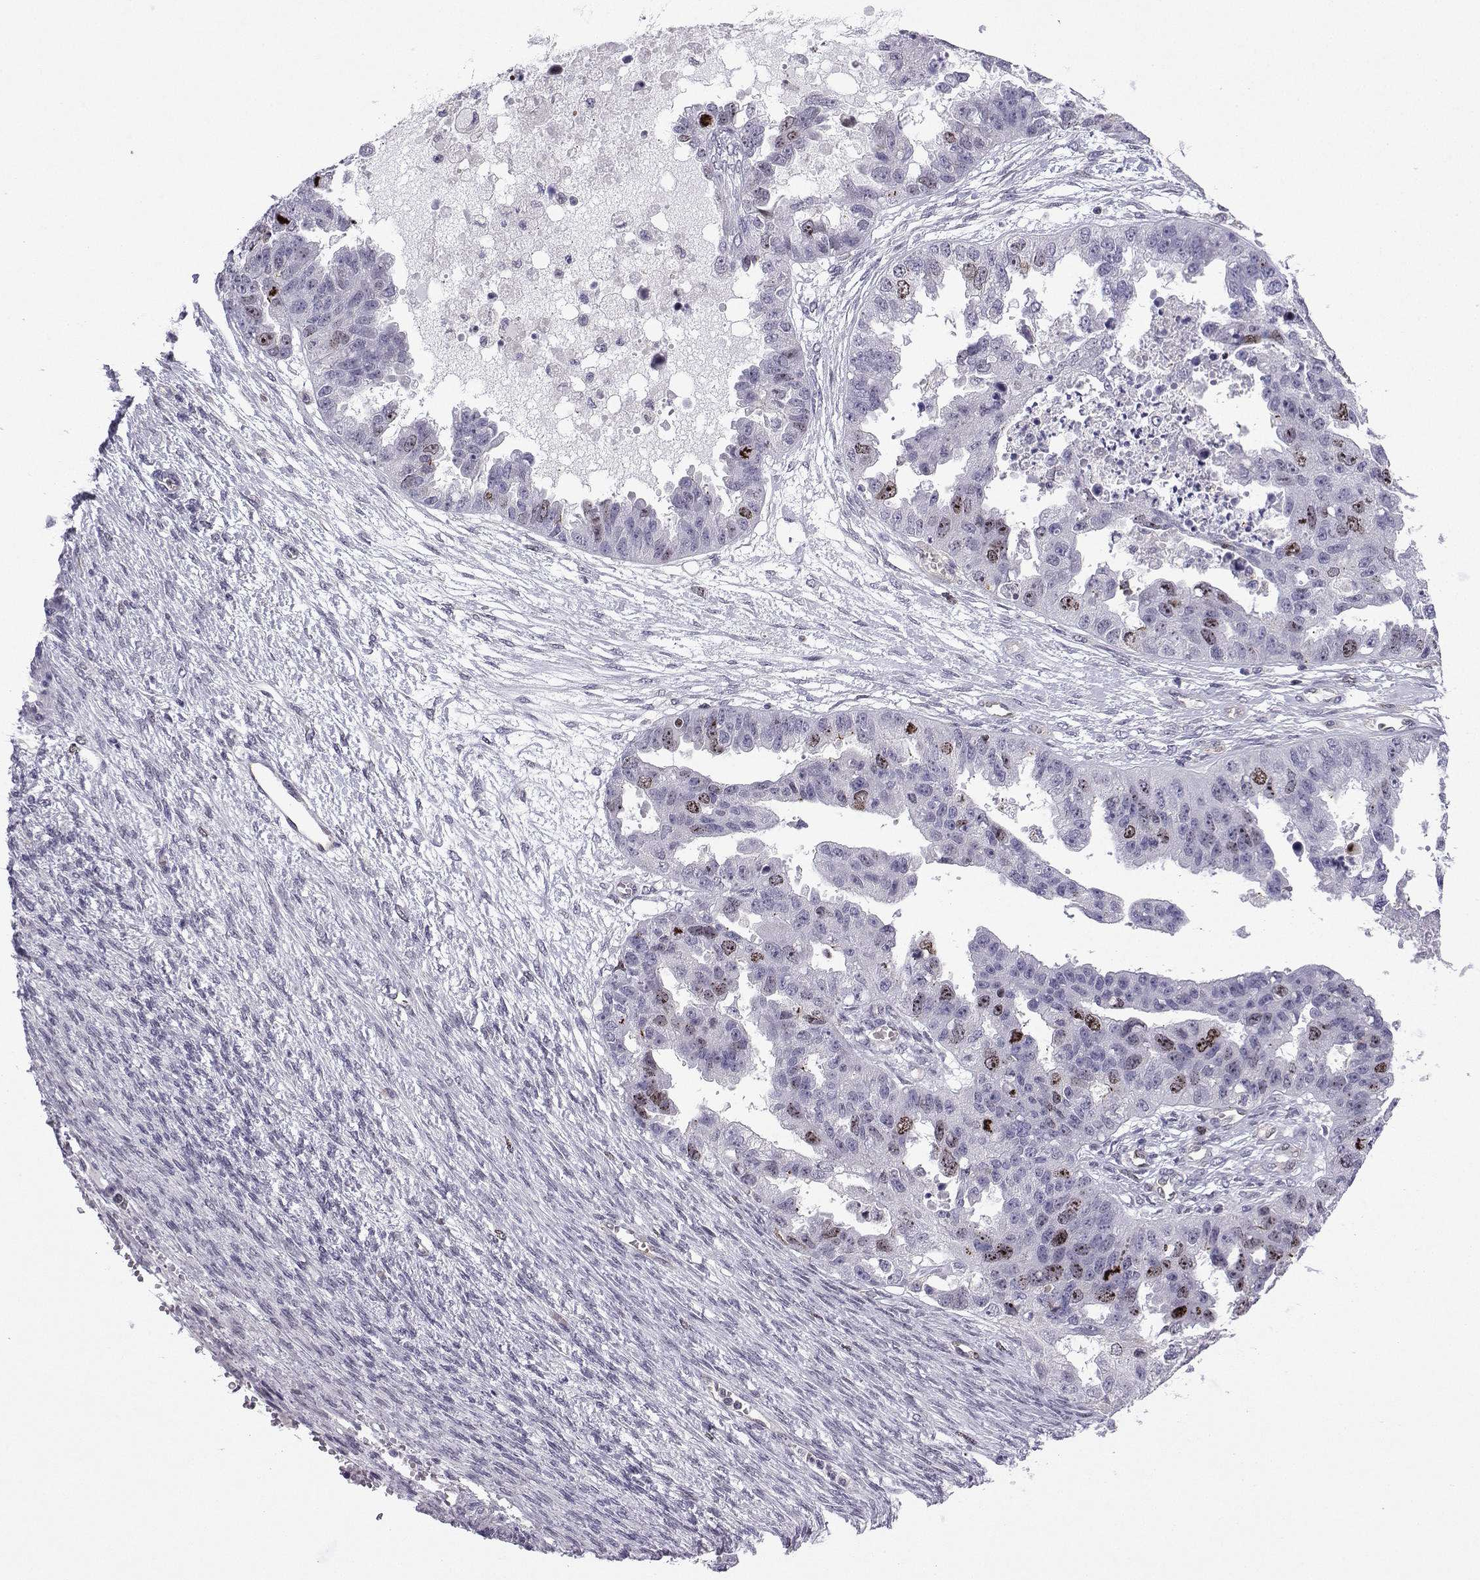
{"staining": {"intensity": "moderate", "quantity": "<25%", "location": "nuclear"}, "tissue": "ovarian cancer", "cell_type": "Tumor cells", "image_type": "cancer", "snomed": [{"axis": "morphology", "description": "Cystadenocarcinoma, serous, NOS"}, {"axis": "topography", "description": "Ovary"}], "caption": "Immunohistochemical staining of ovarian cancer (serous cystadenocarcinoma) exhibits low levels of moderate nuclear expression in about <25% of tumor cells.", "gene": "INCENP", "patient": {"sex": "female", "age": 58}}